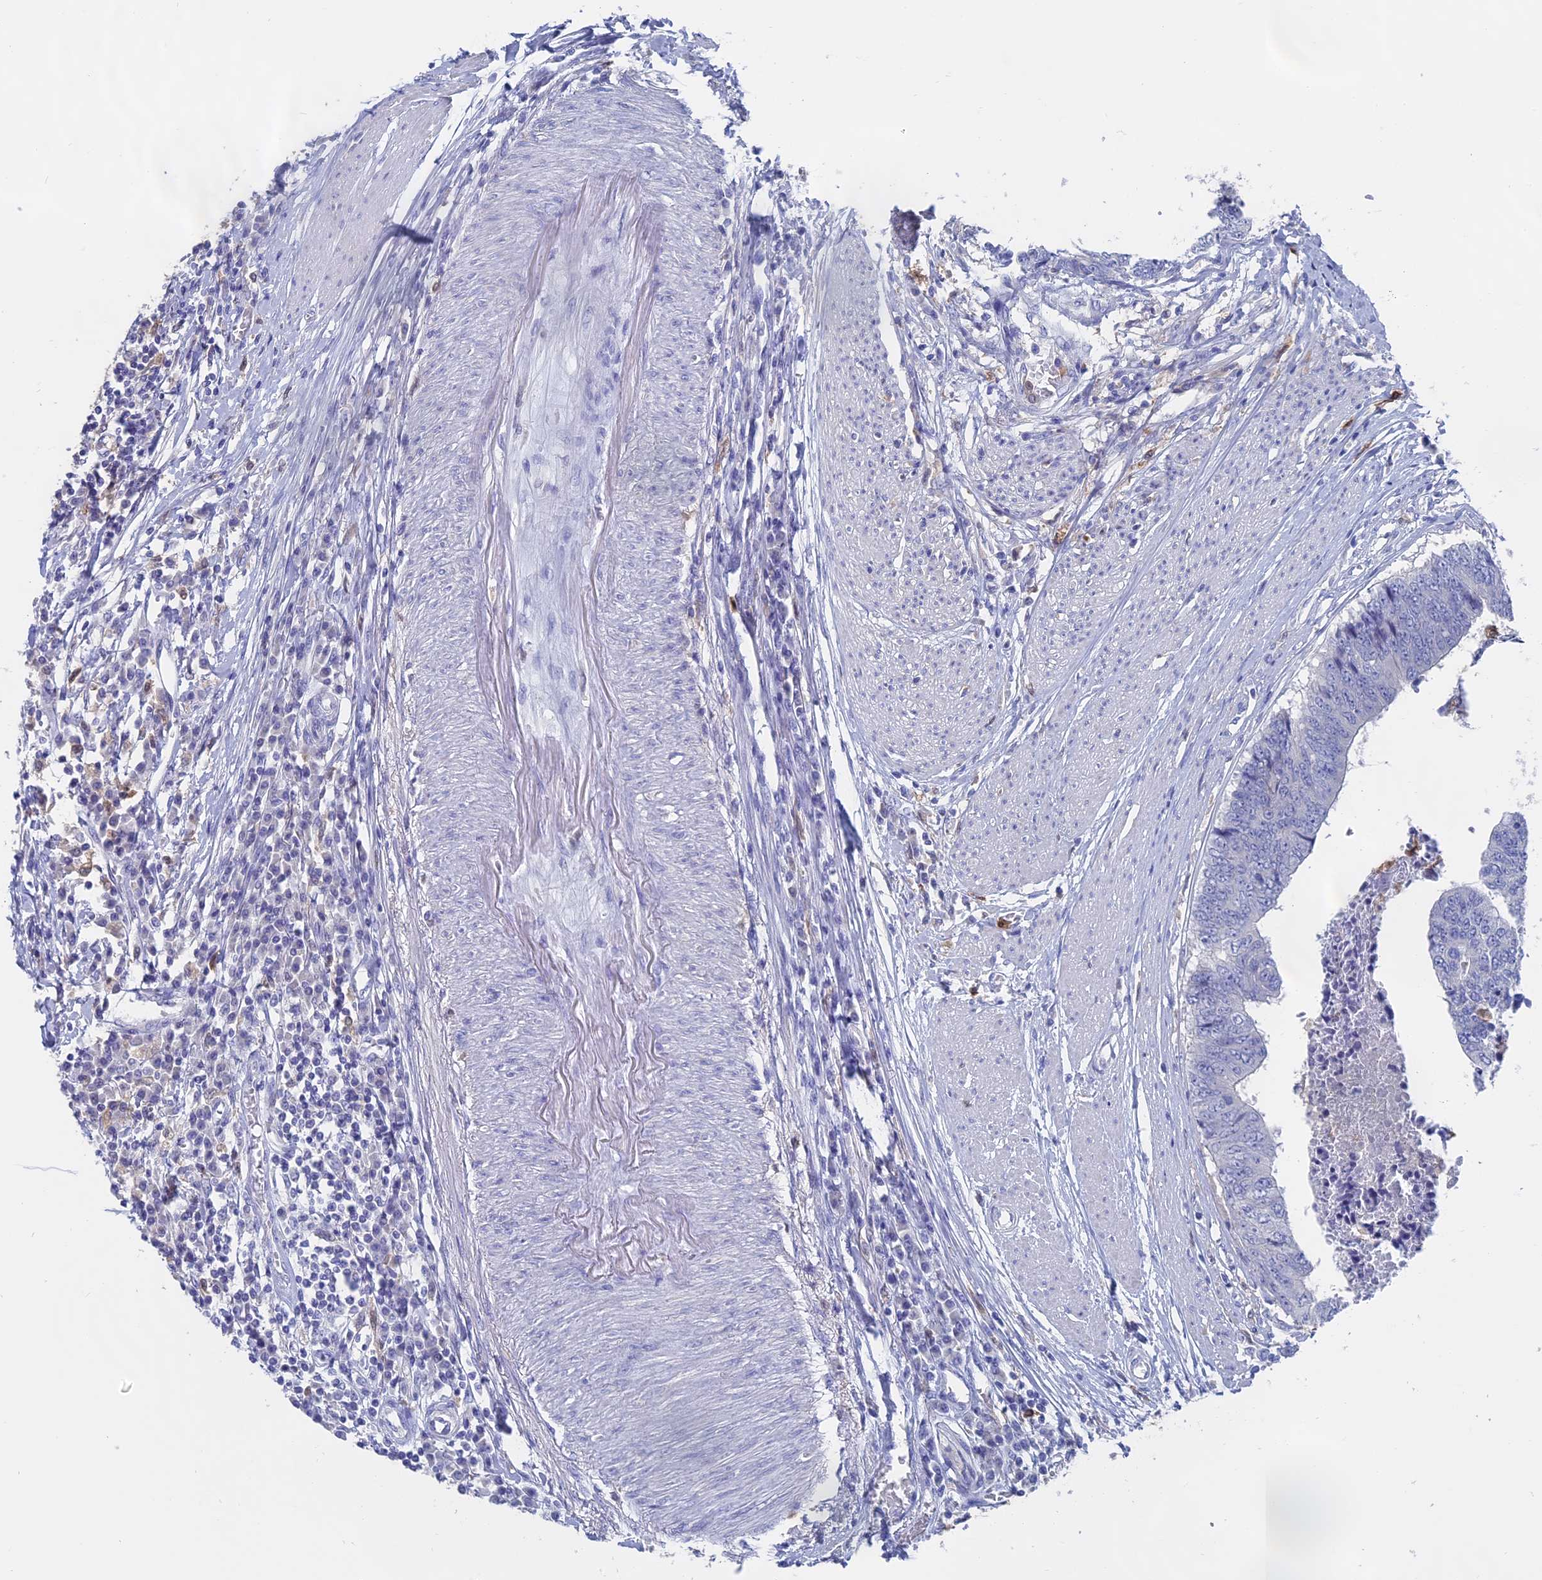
{"staining": {"intensity": "negative", "quantity": "none", "location": "none"}, "tissue": "colorectal cancer", "cell_type": "Tumor cells", "image_type": "cancer", "snomed": [{"axis": "morphology", "description": "Adenocarcinoma, NOS"}, {"axis": "topography", "description": "Rectum"}], "caption": "Protein analysis of colorectal cancer demonstrates no significant expression in tumor cells.", "gene": "NCF4", "patient": {"sex": "male", "age": 84}}